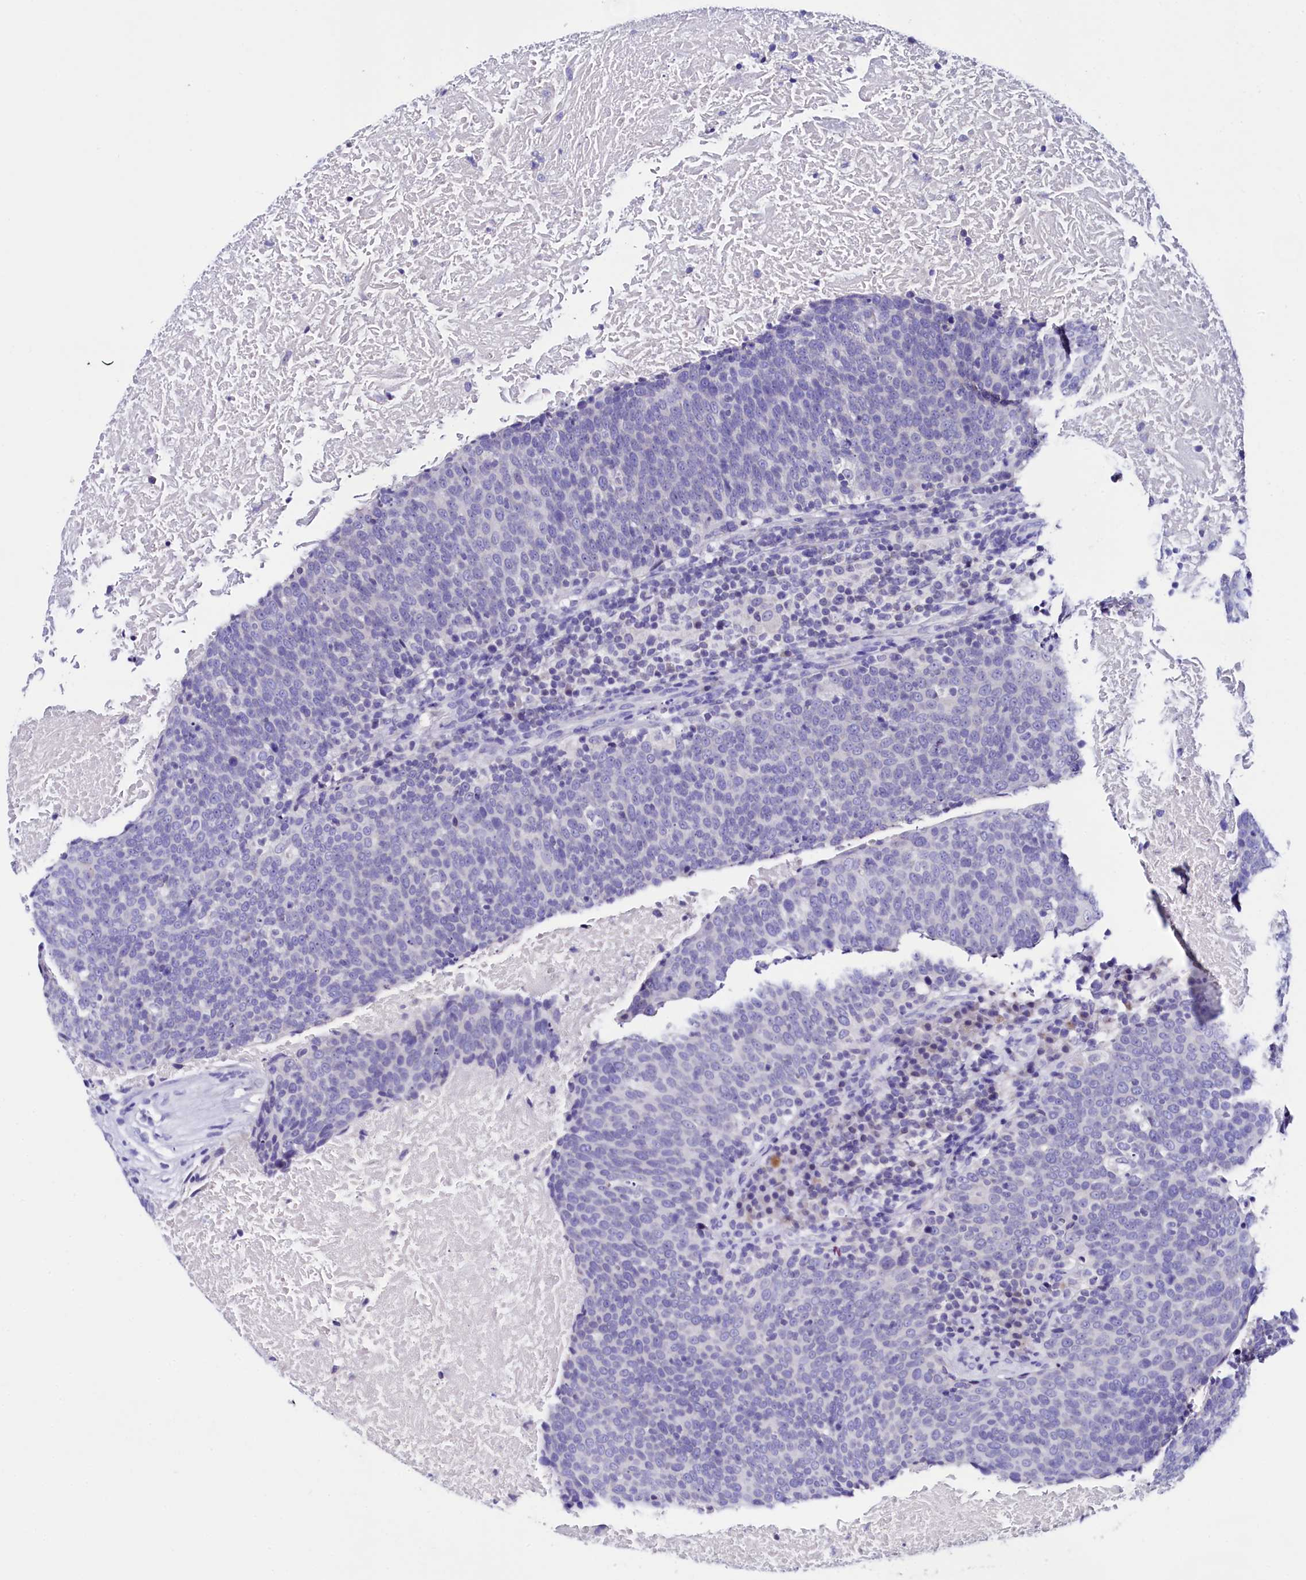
{"staining": {"intensity": "negative", "quantity": "none", "location": "none"}, "tissue": "head and neck cancer", "cell_type": "Tumor cells", "image_type": "cancer", "snomed": [{"axis": "morphology", "description": "Squamous cell carcinoma, NOS"}, {"axis": "morphology", "description": "Squamous cell carcinoma, metastatic, NOS"}, {"axis": "topography", "description": "Lymph node"}, {"axis": "topography", "description": "Head-Neck"}], "caption": "Tumor cells are negative for protein expression in human head and neck metastatic squamous cell carcinoma.", "gene": "HAND1", "patient": {"sex": "male", "age": 62}}